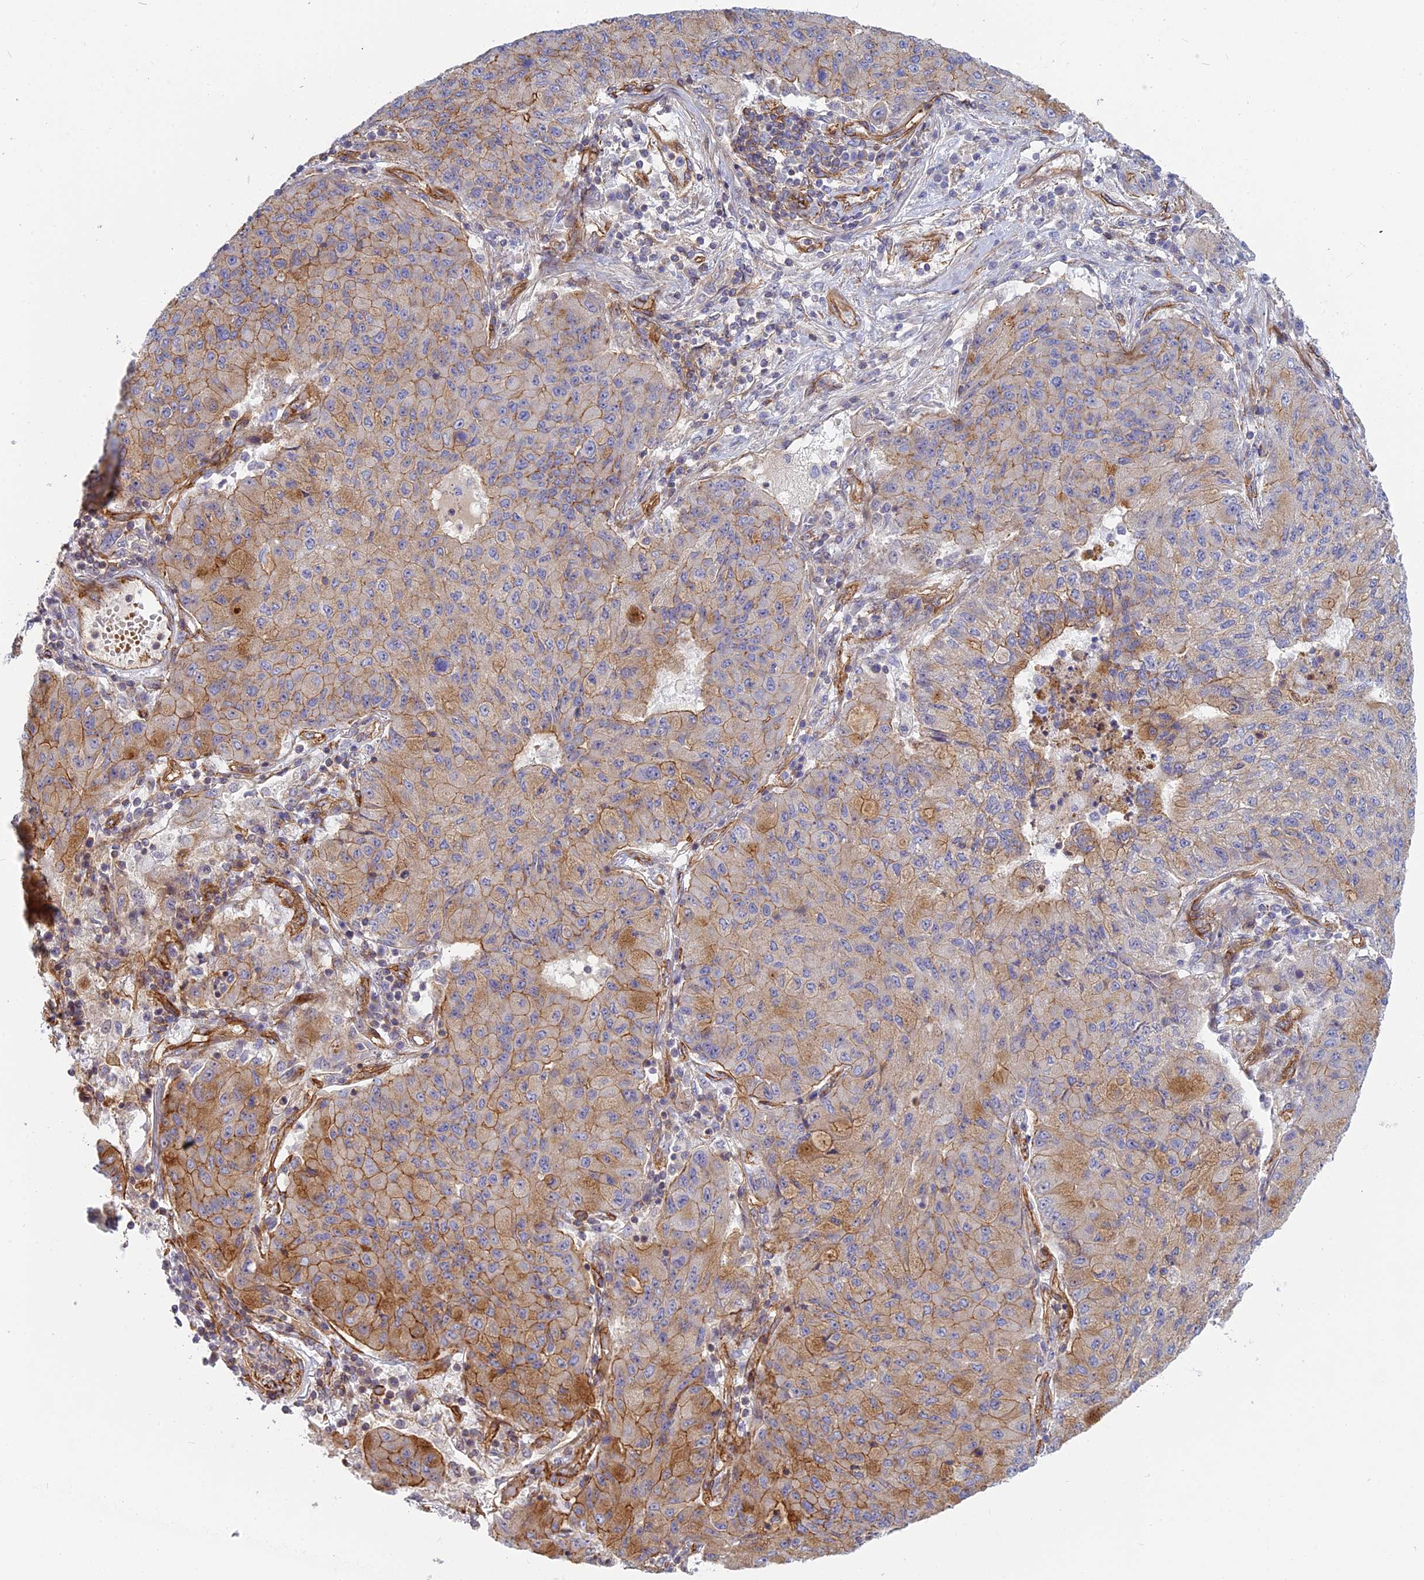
{"staining": {"intensity": "moderate", "quantity": ">75%", "location": "cytoplasmic/membranous"}, "tissue": "lung cancer", "cell_type": "Tumor cells", "image_type": "cancer", "snomed": [{"axis": "morphology", "description": "Squamous cell carcinoma, NOS"}, {"axis": "topography", "description": "Lung"}], "caption": "Immunohistochemistry (IHC) micrograph of squamous cell carcinoma (lung) stained for a protein (brown), which shows medium levels of moderate cytoplasmic/membranous expression in approximately >75% of tumor cells.", "gene": "CNBD2", "patient": {"sex": "male", "age": 74}}